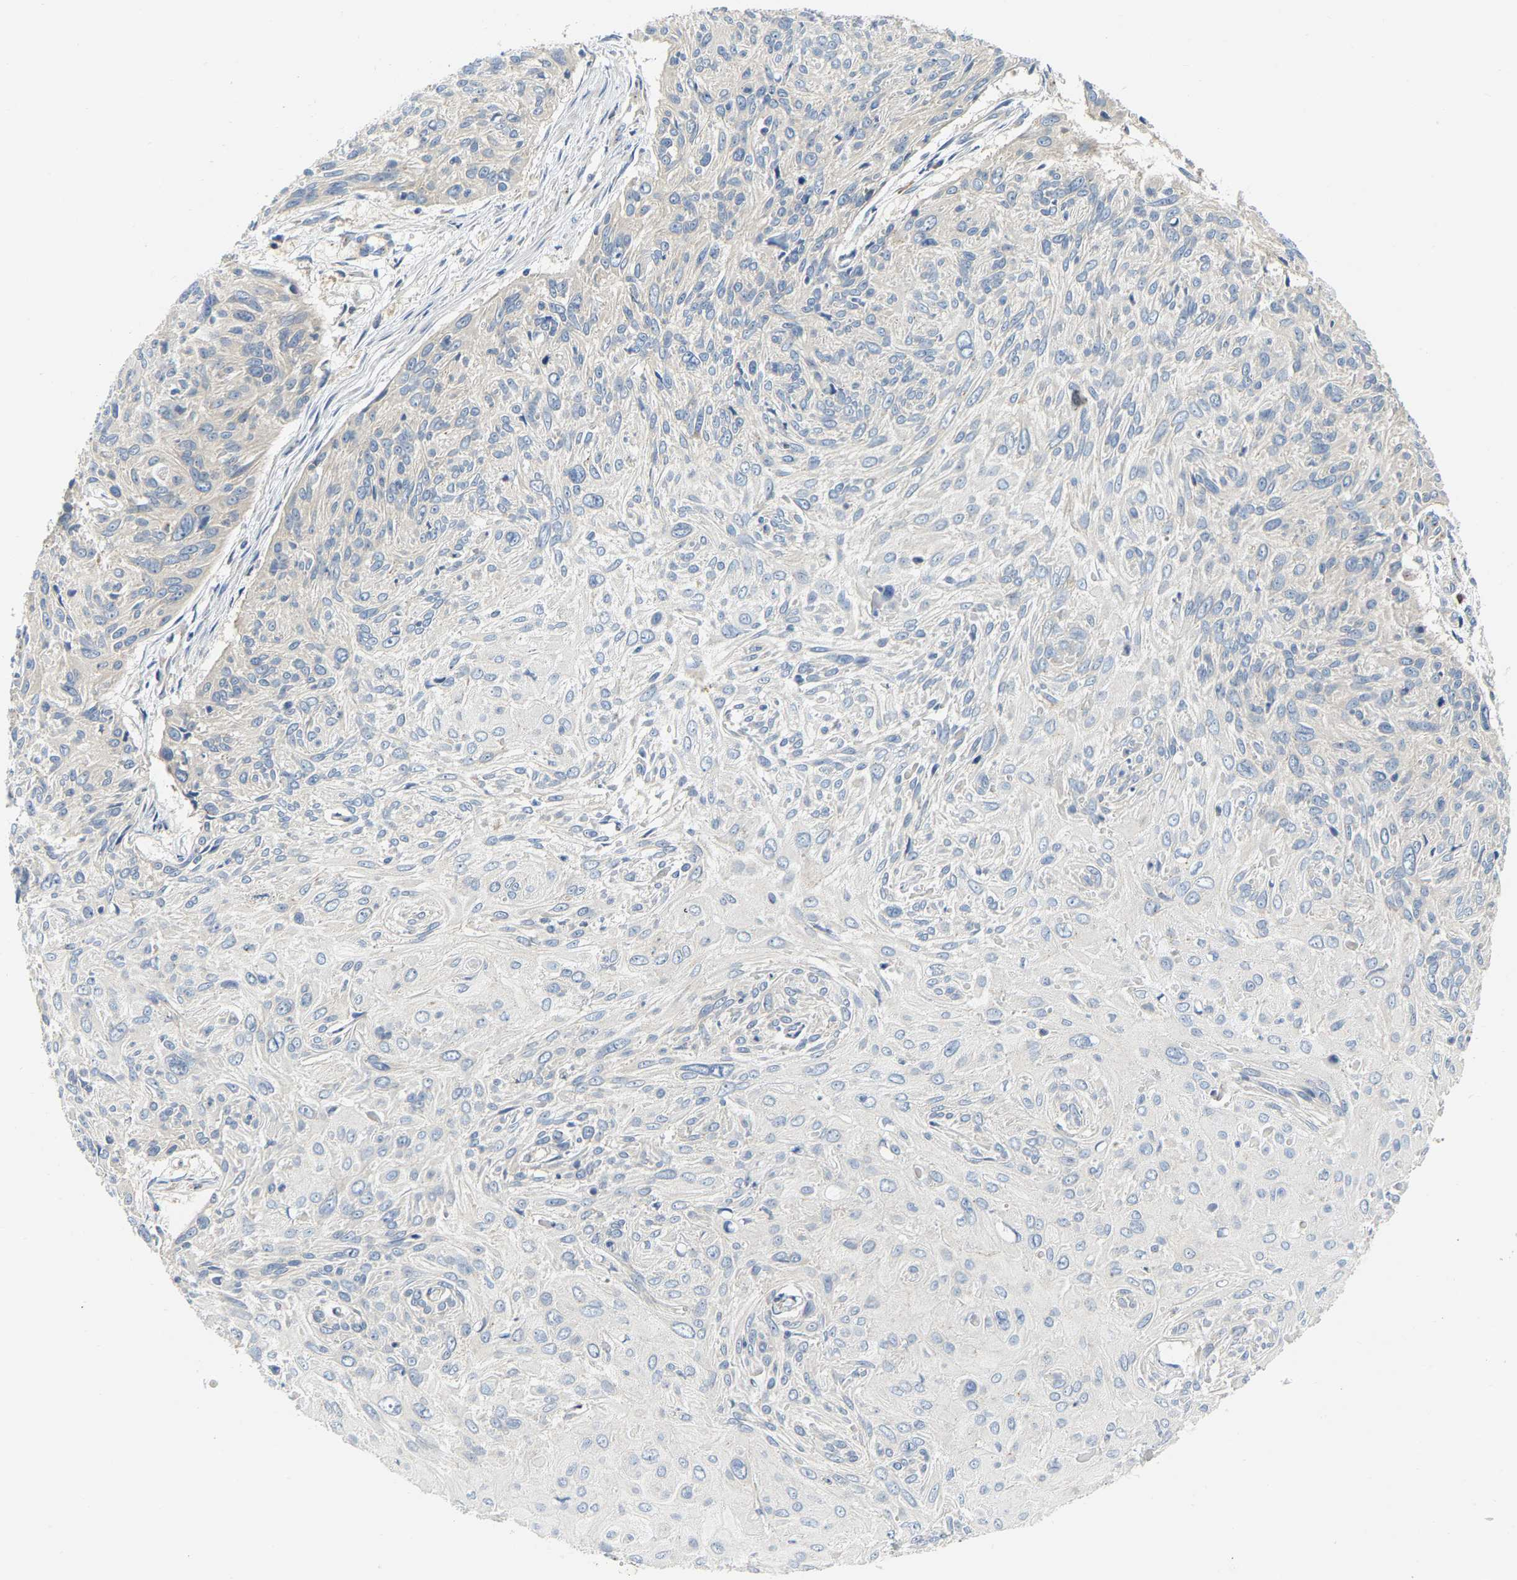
{"staining": {"intensity": "negative", "quantity": "none", "location": "none"}, "tissue": "cervical cancer", "cell_type": "Tumor cells", "image_type": "cancer", "snomed": [{"axis": "morphology", "description": "Squamous cell carcinoma, NOS"}, {"axis": "topography", "description": "Cervix"}], "caption": "This is an immunohistochemistry (IHC) image of human cervical cancer (squamous cell carcinoma). There is no expression in tumor cells.", "gene": "PCNT", "patient": {"sex": "female", "age": 51}}